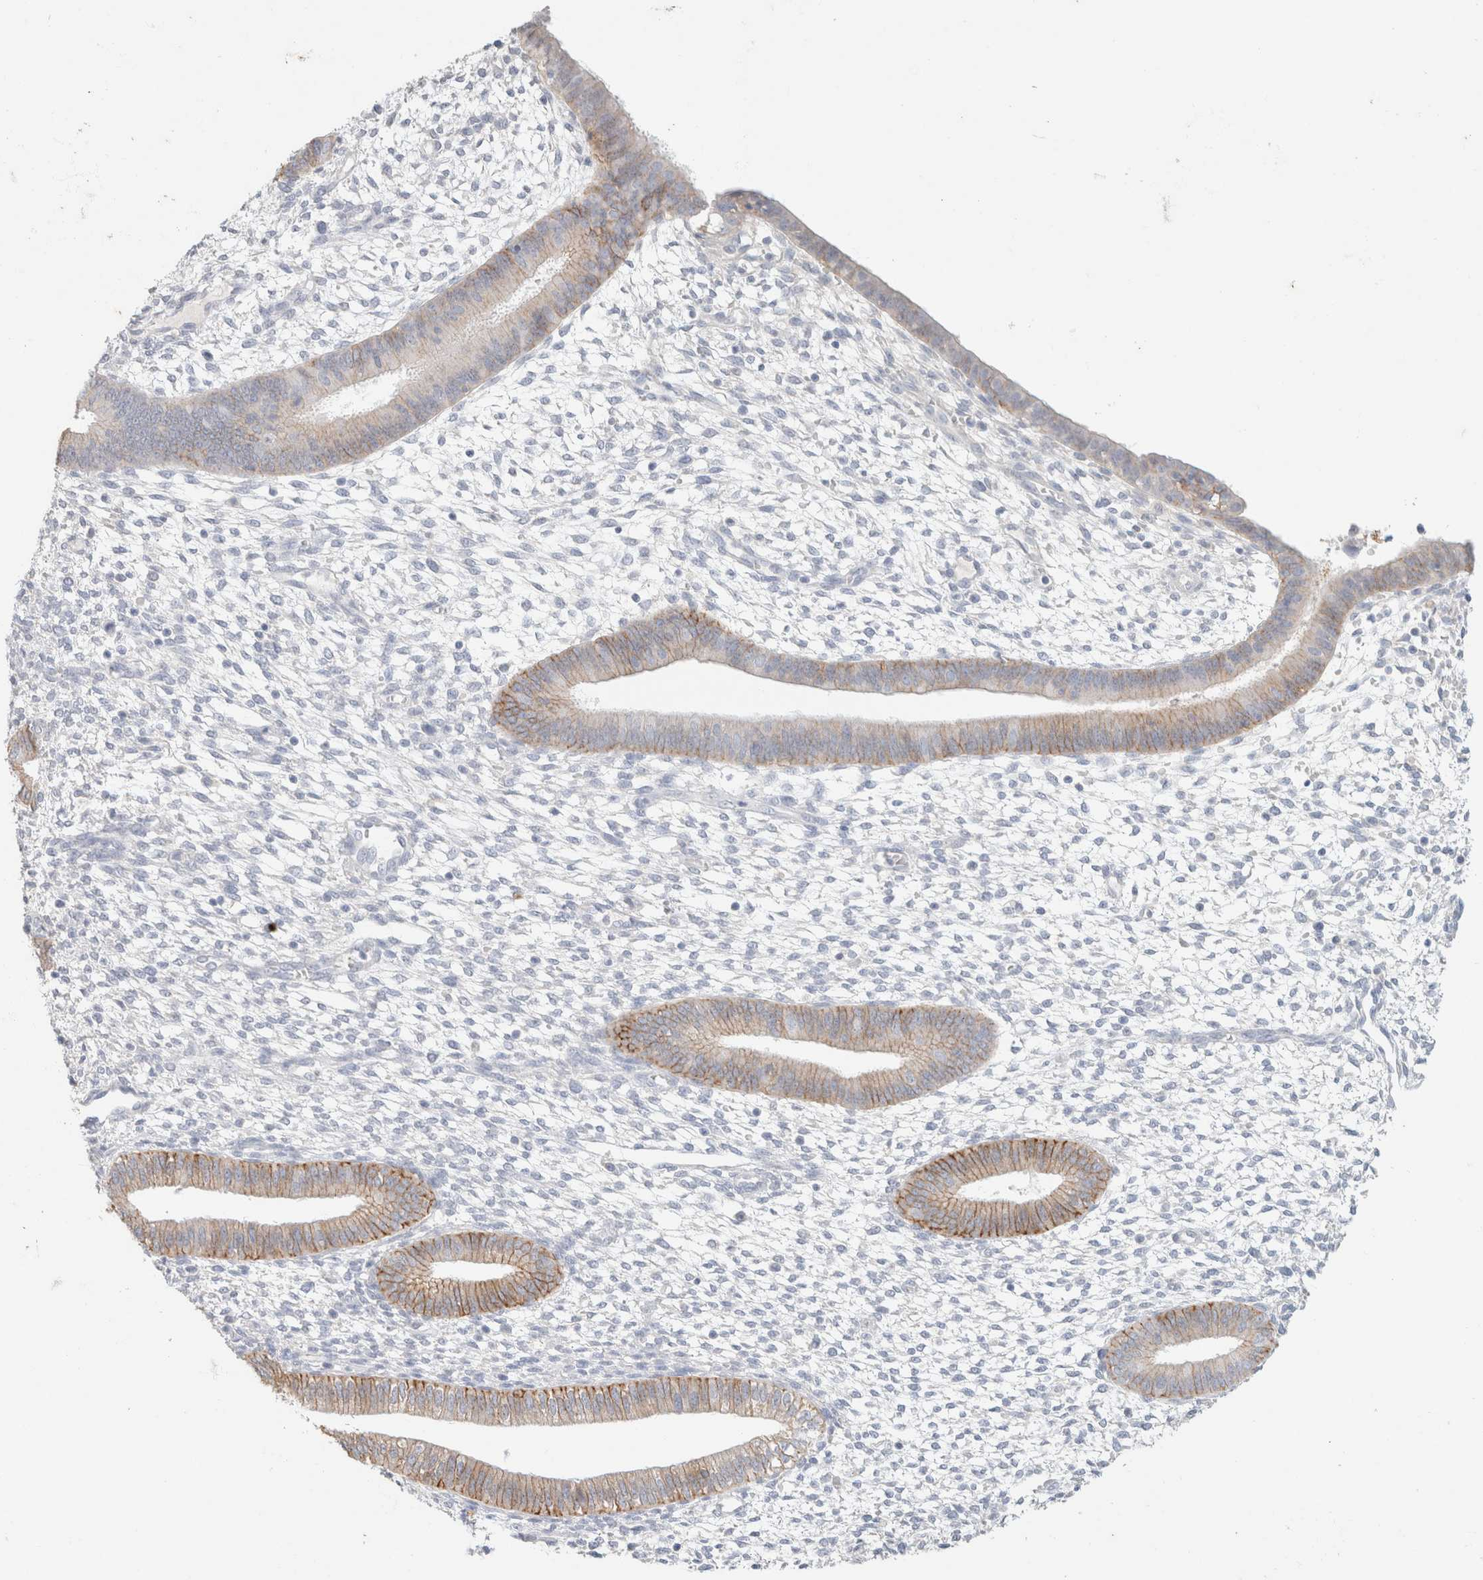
{"staining": {"intensity": "negative", "quantity": "none", "location": "none"}, "tissue": "endometrium", "cell_type": "Cells in endometrial stroma", "image_type": "normal", "snomed": [{"axis": "morphology", "description": "Normal tissue, NOS"}, {"axis": "topography", "description": "Endometrium"}], "caption": "Immunohistochemistry image of benign endometrium: endometrium stained with DAB shows no significant protein staining in cells in endometrial stroma.", "gene": "CA12", "patient": {"sex": "female", "age": 46}}